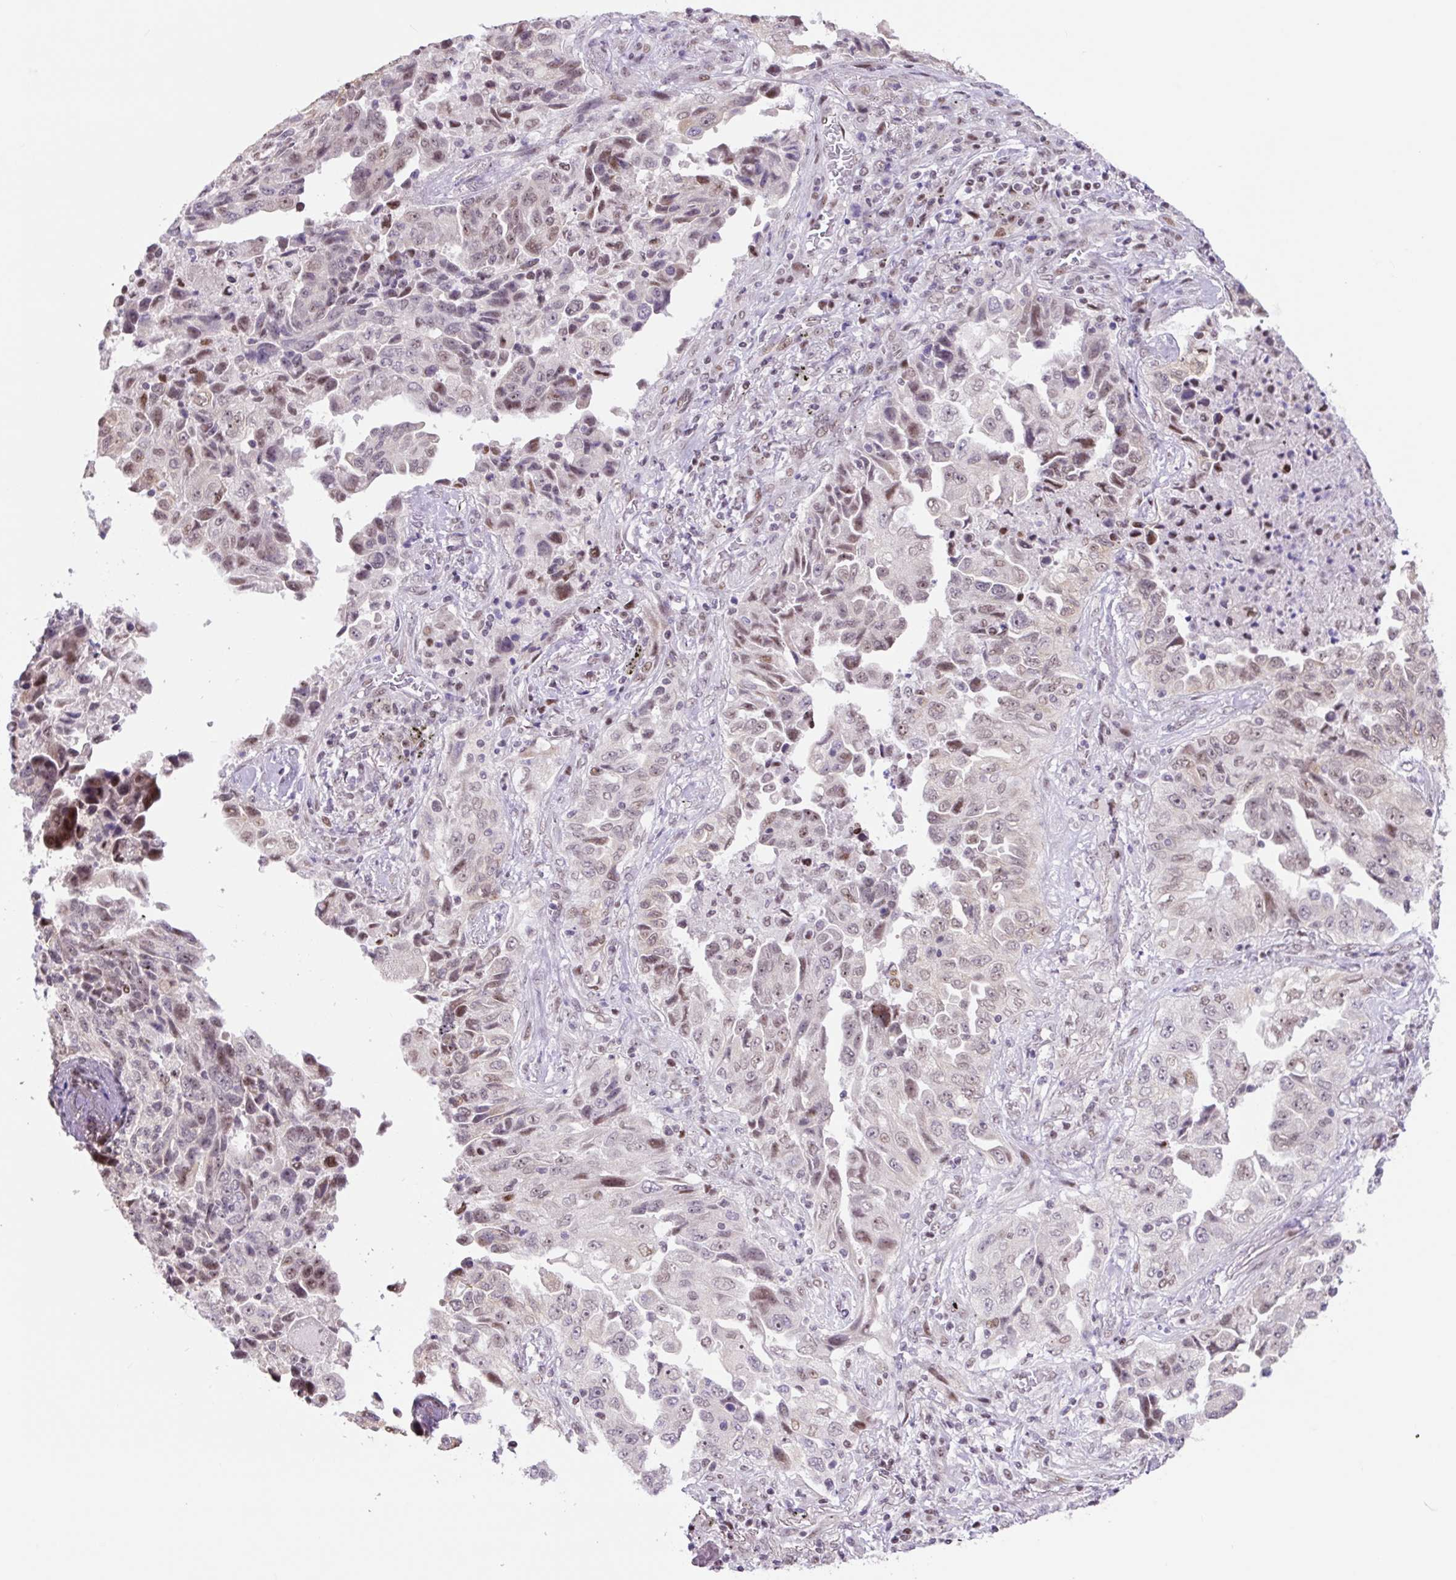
{"staining": {"intensity": "weak", "quantity": "25%-75%", "location": "nuclear"}, "tissue": "lung cancer", "cell_type": "Tumor cells", "image_type": "cancer", "snomed": [{"axis": "morphology", "description": "Adenocarcinoma, NOS"}, {"axis": "topography", "description": "Lung"}], "caption": "An IHC histopathology image of tumor tissue is shown. Protein staining in brown labels weak nuclear positivity in lung cancer within tumor cells. Nuclei are stained in blue.", "gene": "TAF1A", "patient": {"sex": "female", "age": 51}}